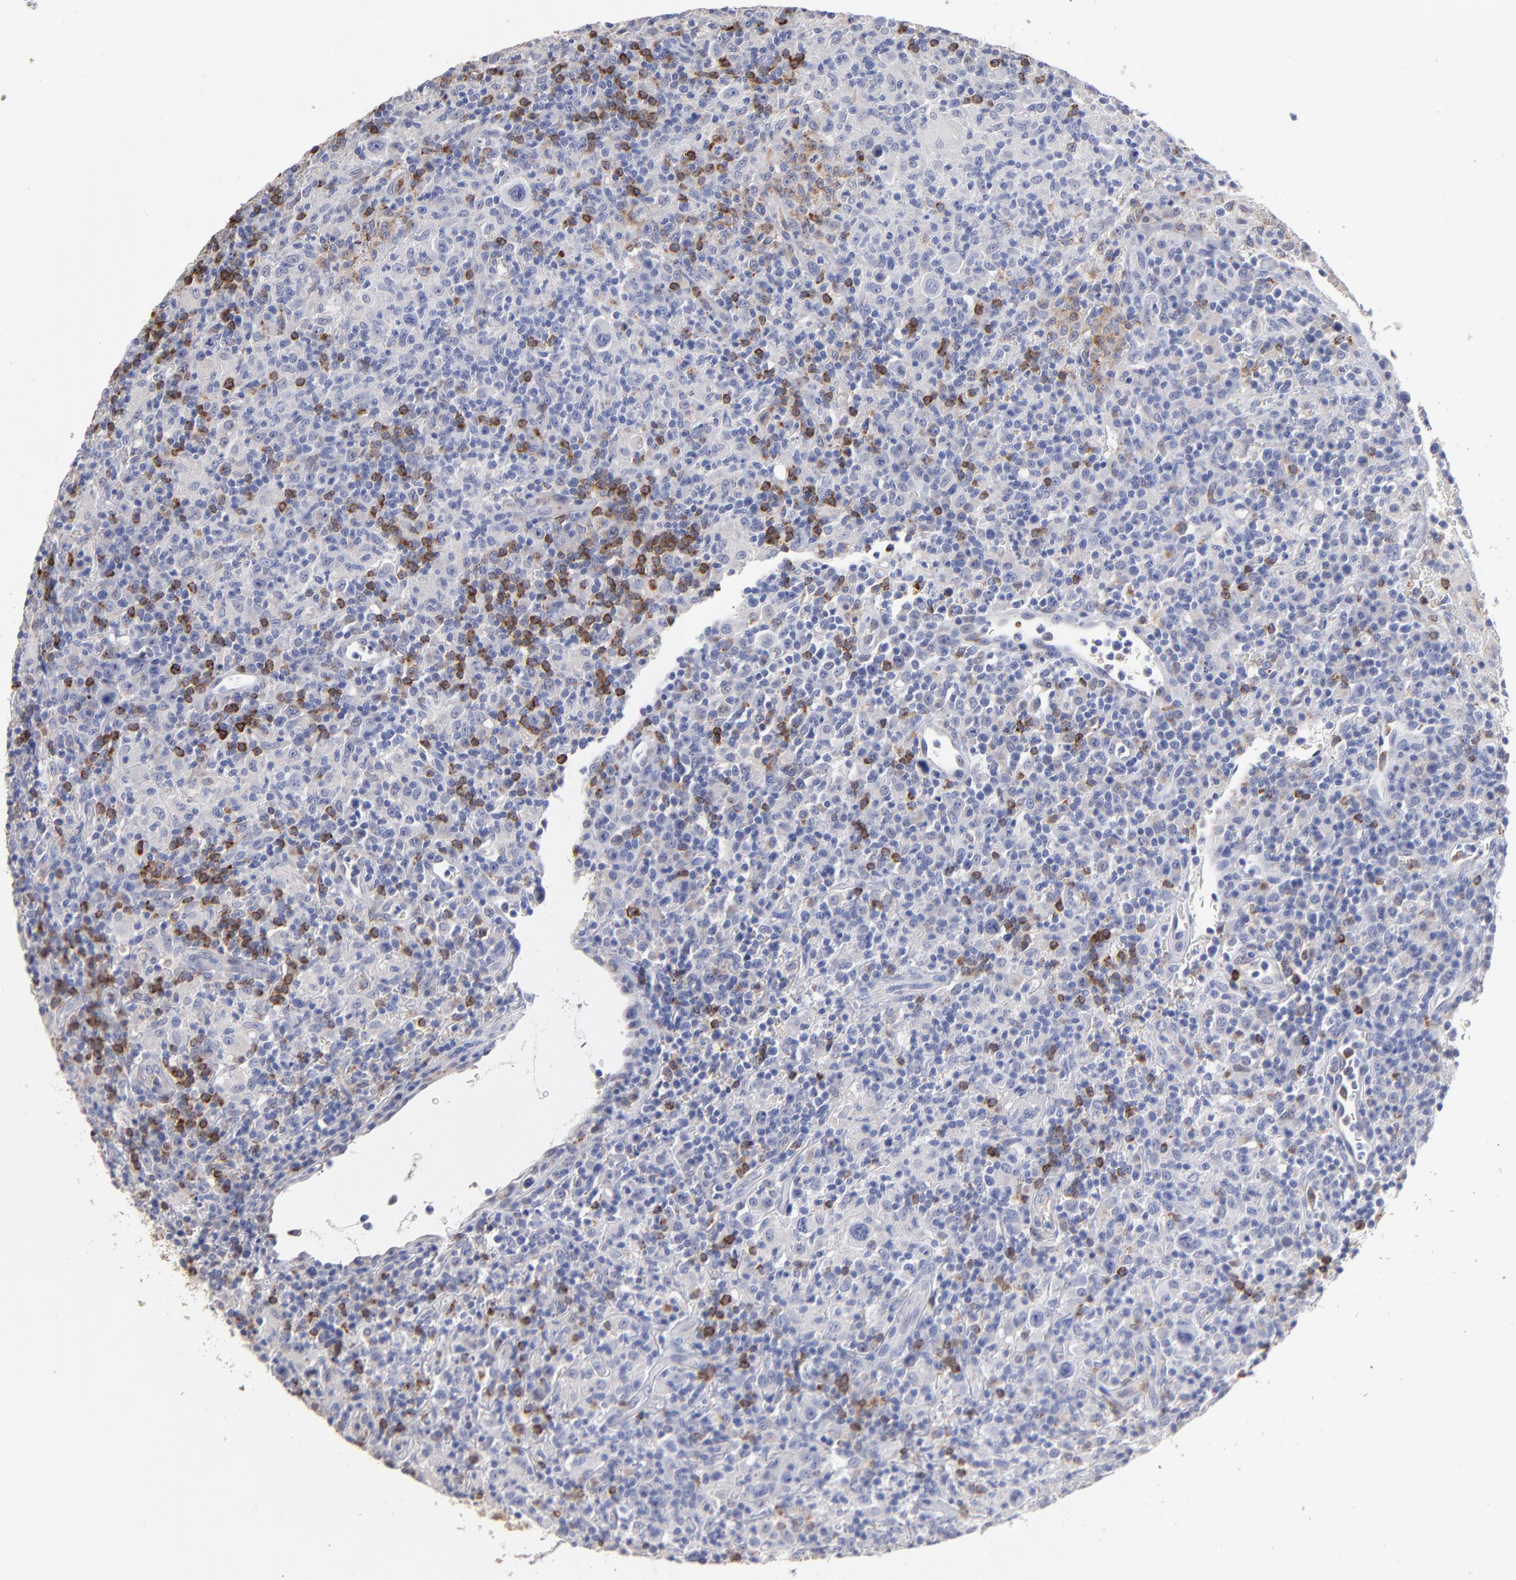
{"staining": {"intensity": "negative", "quantity": "none", "location": "none"}, "tissue": "lymphoma", "cell_type": "Tumor cells", "image_type": "cancer", "snomed": [{"axis": "morphology", "description": "Hodgkin's disease, NOS"}, {"axis": "topography", "description": "Lymph node"}], "caption": "There is no significant expression in tumor cells of Hodgkin's disease.", "gene": "CD180", "patient": {"sex": "male", "age": 65}}